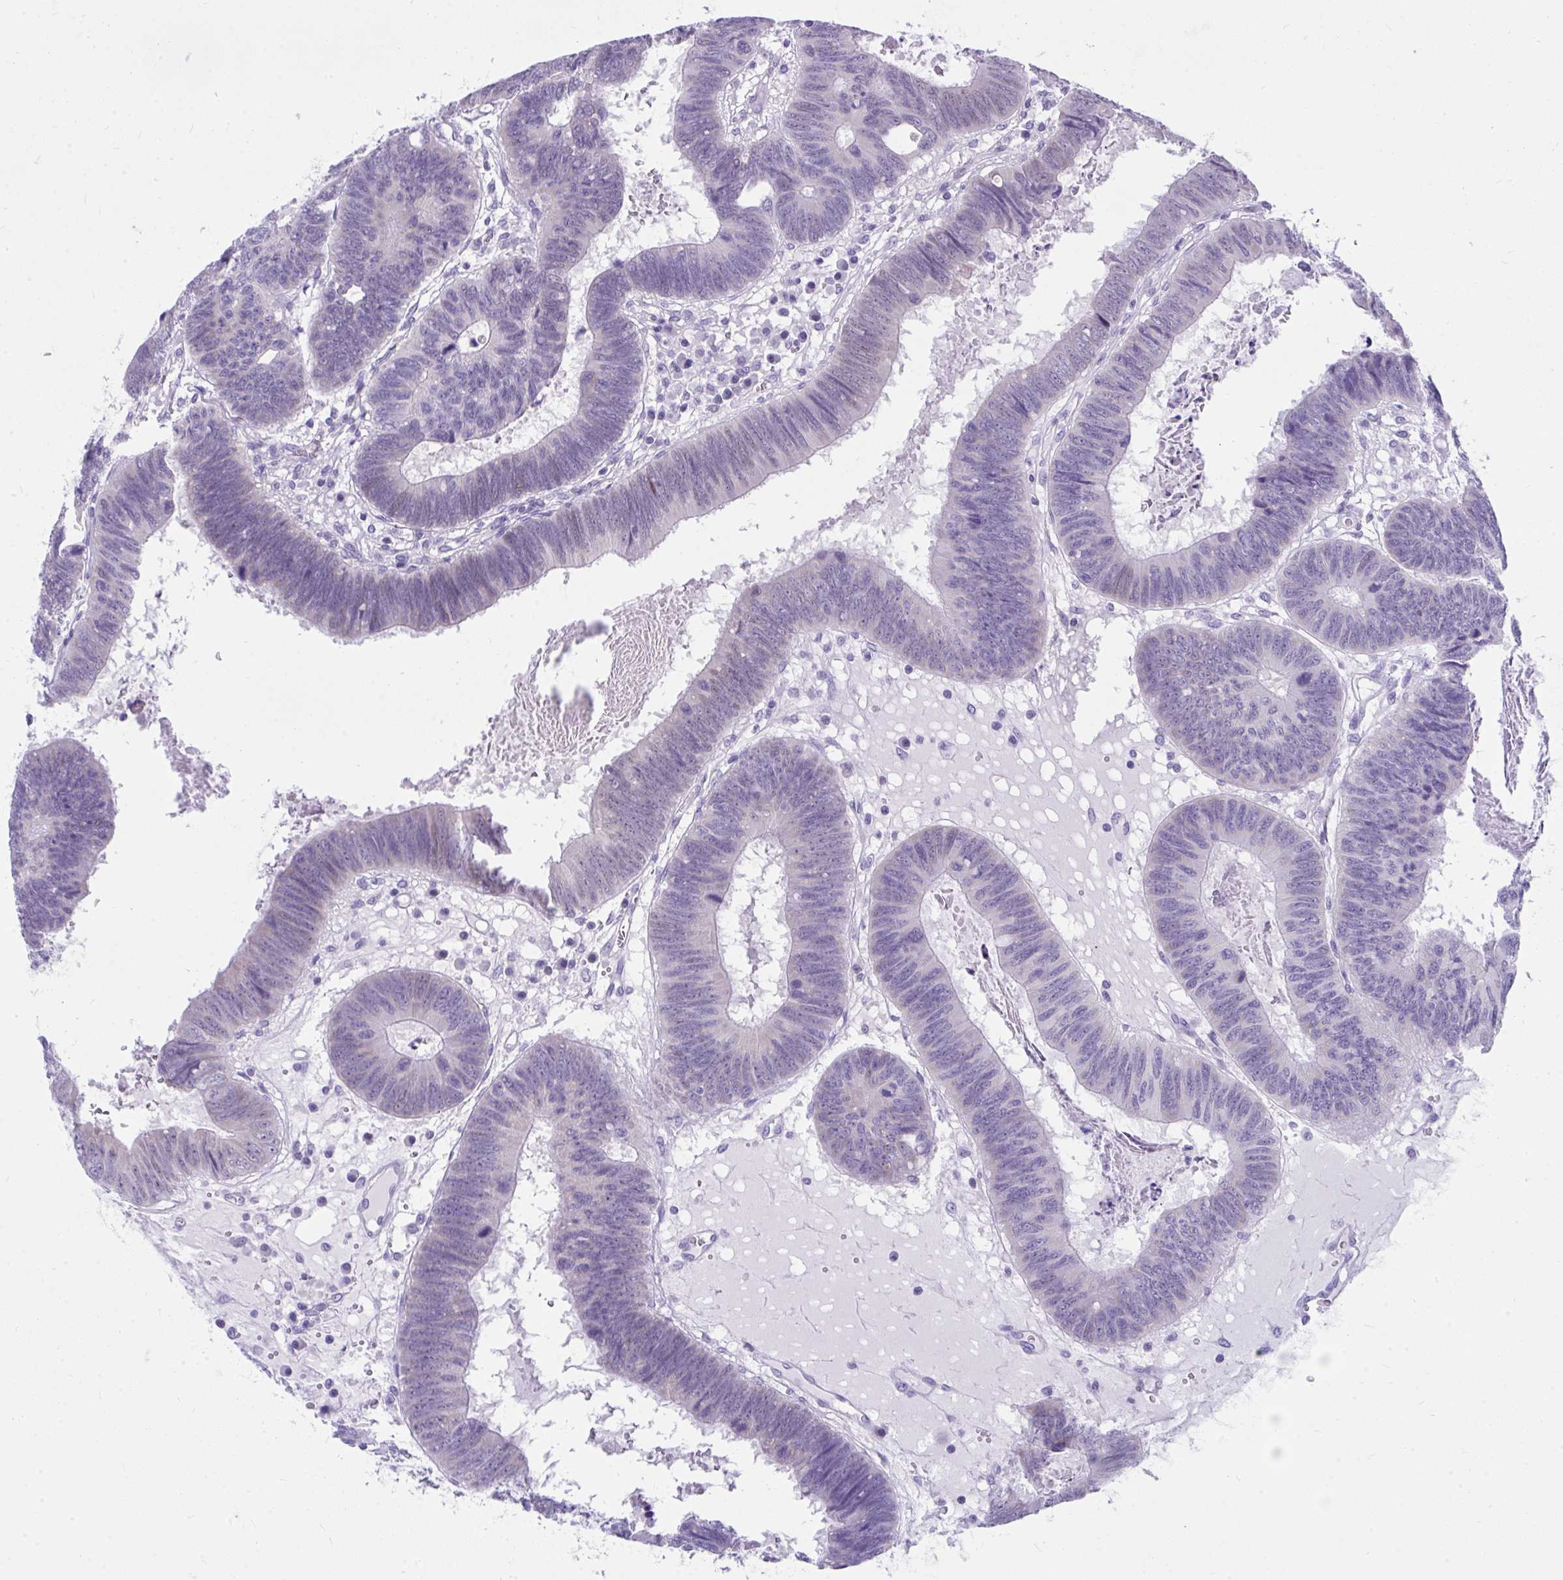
{"staining": {"intensity": "negative", "quantity": "none", "location": "none"}, "tissue": "colorectal cancer", "cell_type": "Tumor cells", "image_type": "cancer", "snomed": [{"axis": "morphology", "description": "Adenocarcinoma, NOS"}, {"axis": "topography", "description": "Colon"}], "caption": "Colorectal adenocarcinoma was stained to show a protein in brown. There is no significant staining in tumor cells.", "gene": "ISL1", "patient": {"sex": "male", "age": 62}}